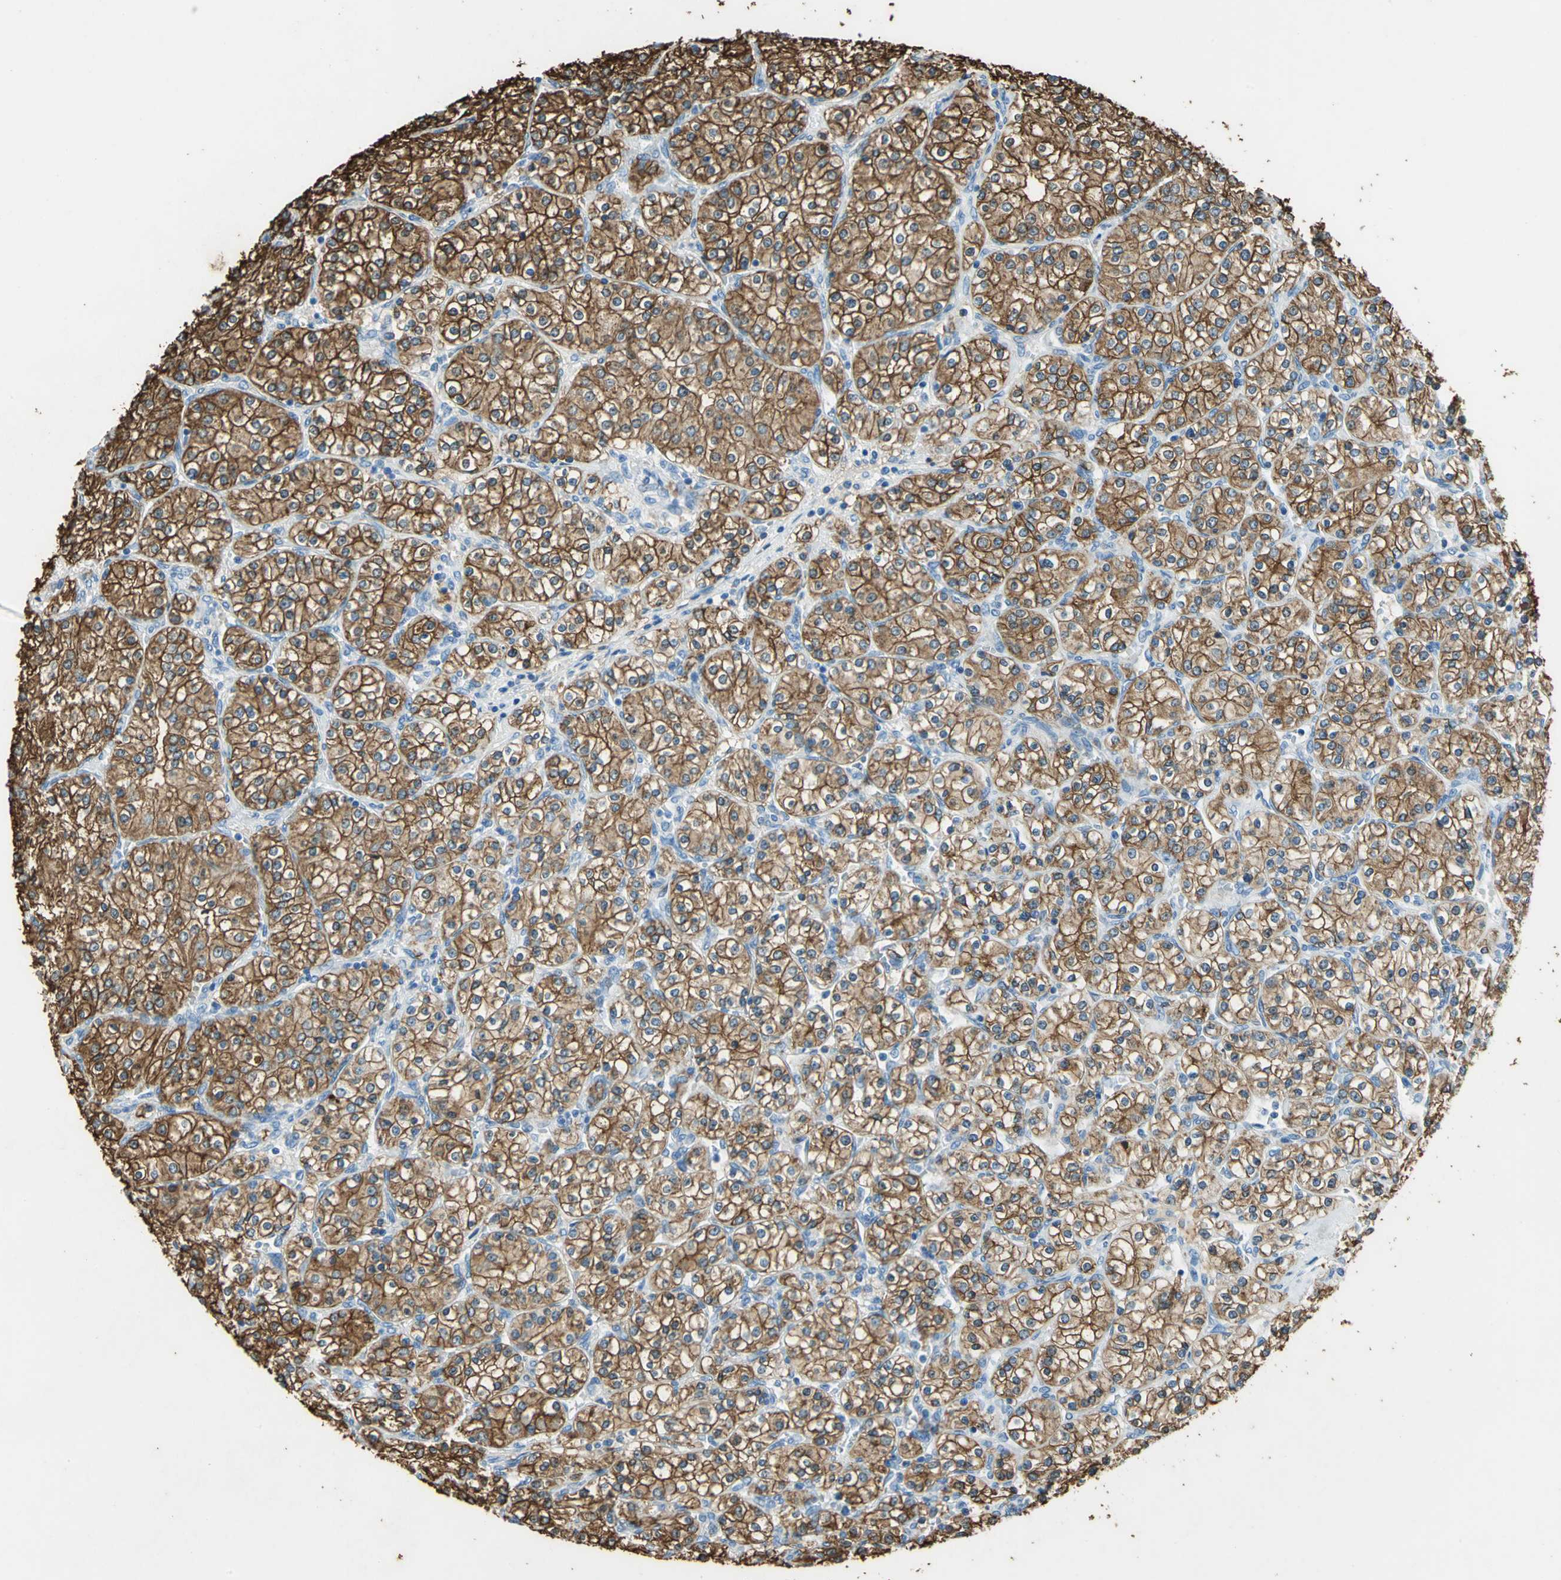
{"staining": {"intensity": "moderate", "quantity": ">75%", "location": "cytoplasmic/membranous"}, "tissue": "renal cancer", "cell_type": "Tumor cells", "image_type": "cancer", "snomed": [{"axis": "morphology", "description": "Adenocarcinoma, NOS"}, {"axis": "topography", "description": "Kidney"}], "caption": "This is an image of immunohistochemistry (IHC) staining of renal adenocarcinoma, which shows moderate positivity in the cytoplasmic/membranous of tumor cells.", "gene": "ANXA4", "patient": {"sex": "male", "age": 77}}